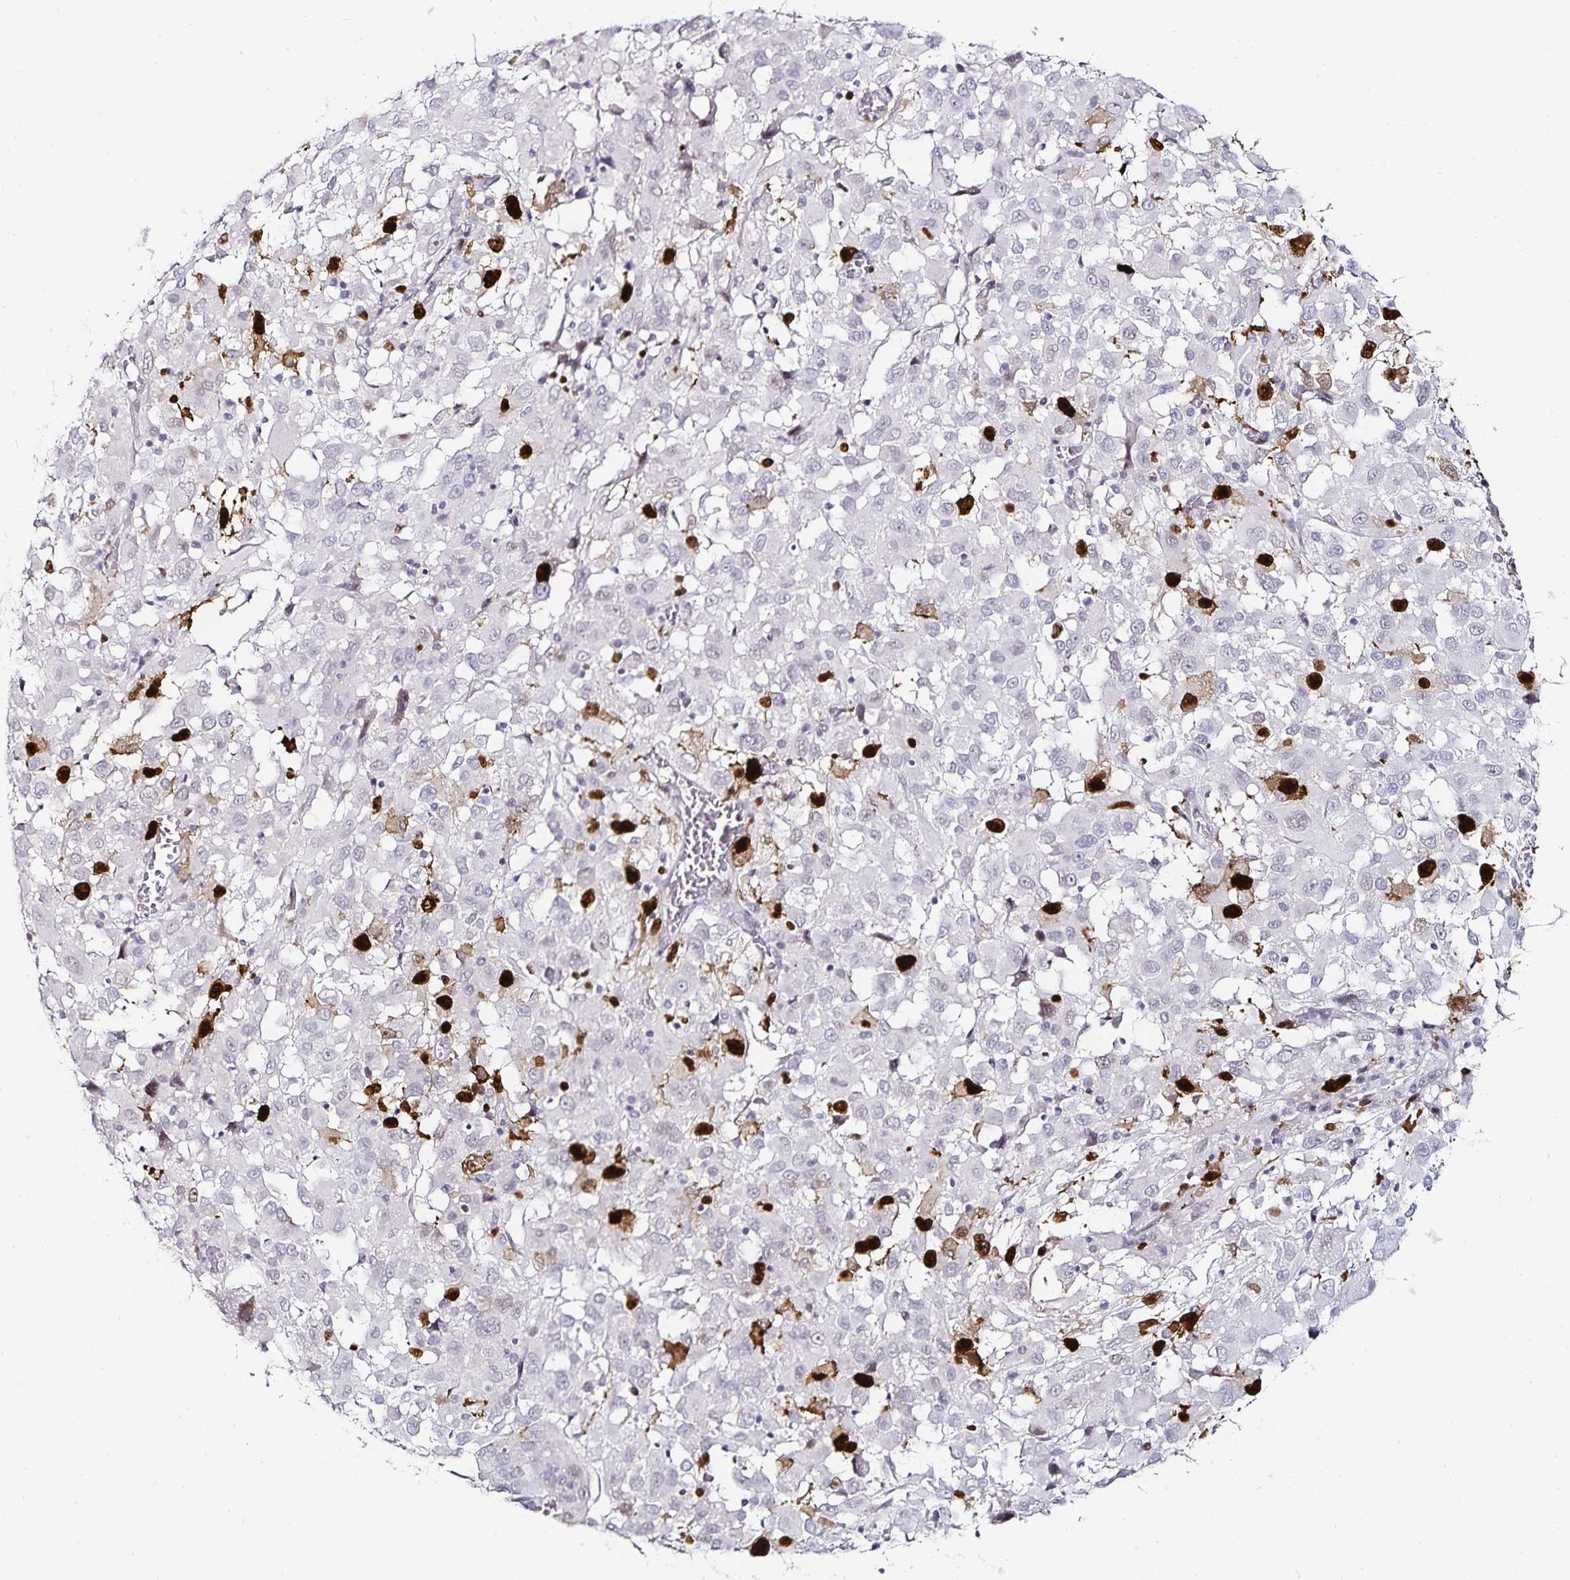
{"staining": {"intensity": "strong", "quantity": "<25%", "location": "nuclear"}, "tissue": "melanoma", "cell_type": "Tumor cells", "image_type": "cancer", "snomed": [{"axis": "morphology", "description": "Malignant melanoma, Metastatic site"}, {"axis": "topography", "description": "Soft tissue"}], "caption": "Malignant melanoma (metastatic site) tissue shows strong nuclear positivity in approximately <25% of tumor cells, visualized by immunohistochemistry.", "gene": "ANLN", "patient": {"sex": "male", "age": 50}}